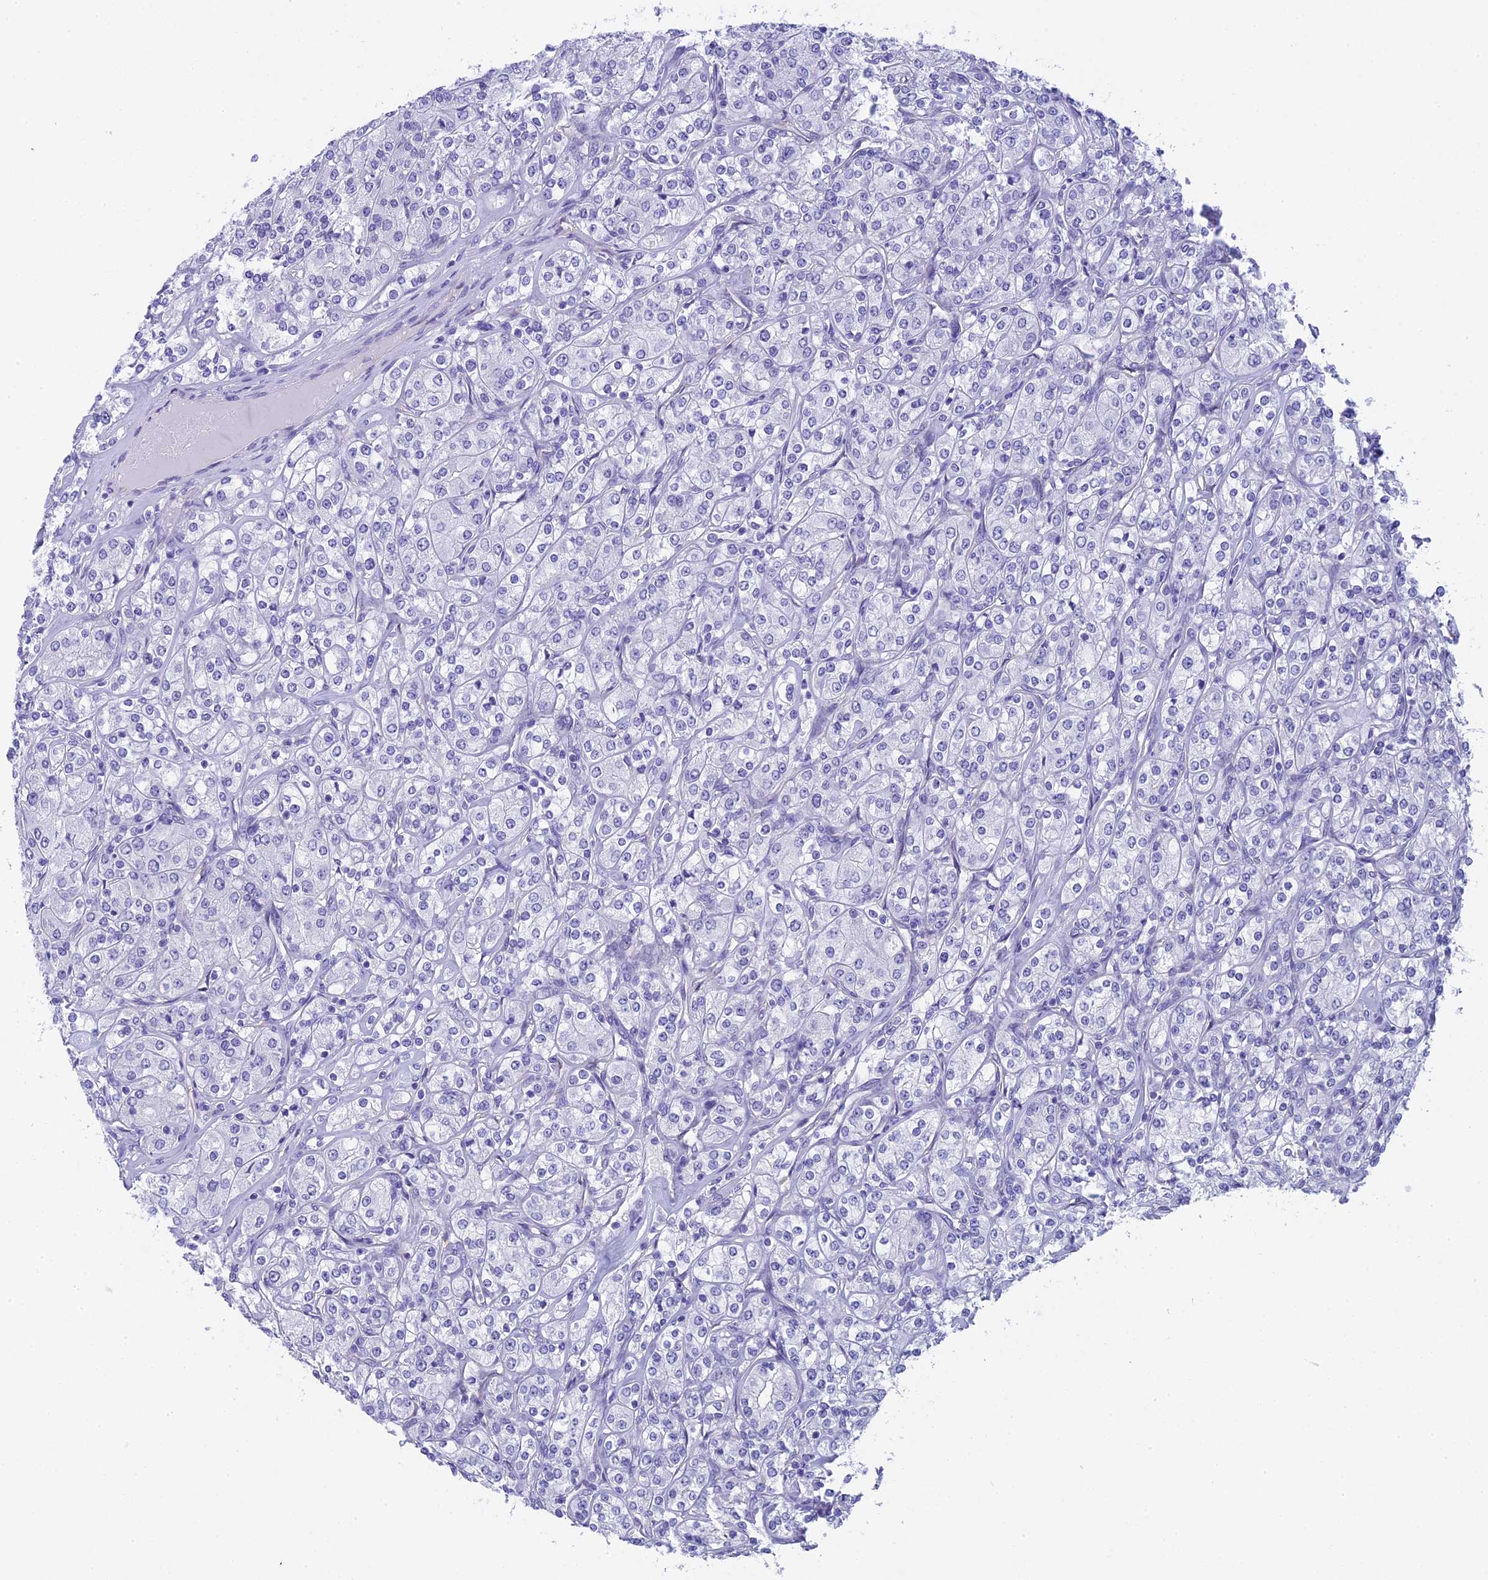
{"staining": {"intensity": "negative", "quantity": "none", "location": "none"}, "tissue": "renal cancer", "cell_type": "Tumor cells", "image_type": "cancer", "snomed": [{"axis": "morphology", "description": "Adenocarcinoma, NOS"}, {"axis": "topography", "description": "Kidney"}], "caption": "Tumor cells are negative for brown protein staining in adenocarcinoma (renal). The staining was performed using DAB to visualize the protein expression in brown, while the nuclei were stained in blue with hematoxylin (Magnification: 20x).", "gene": "TACSTD2", "patient": {"sex": "male", "age": 77}}